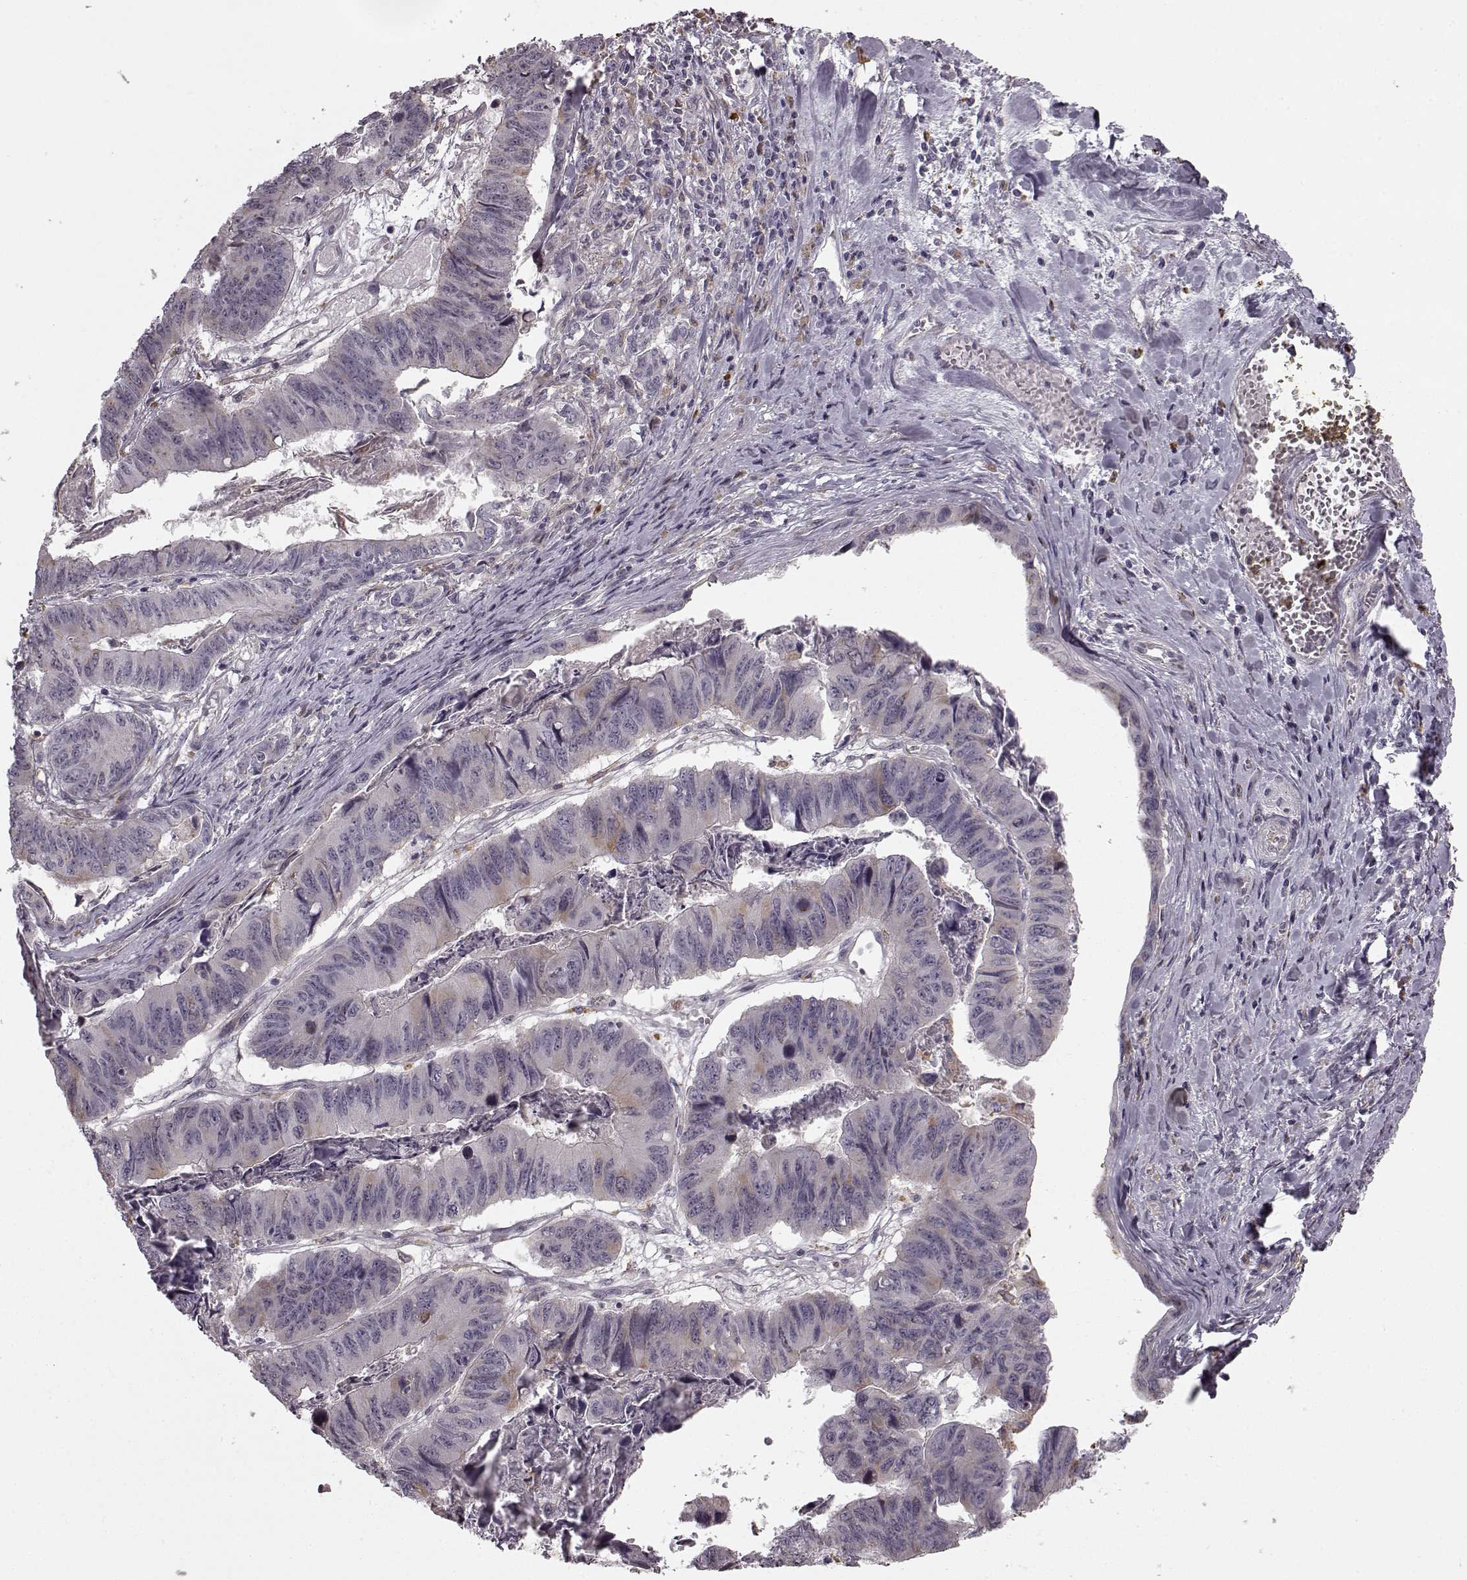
{"staining": {"intensity": "weak", "quantity": "<25%", "location": "cytoplasmic/membranous"}, "tissue": "stomach cancer", "cell_type": "Tumor cells", "image_type": "cancer", "snomed": [{"axis": "morphology", "description": "Adenocarcinoma, NOS"}, {"axis": "topography", "description": "Stomach, lower"}], "caption": "A high-resolution image shows IHC staining of stomach adenocarcinoma, which demonstrates no significant expression in tumor cells.", "gene": "HMMR", "patient": {"sex": "male", "age": 77}}